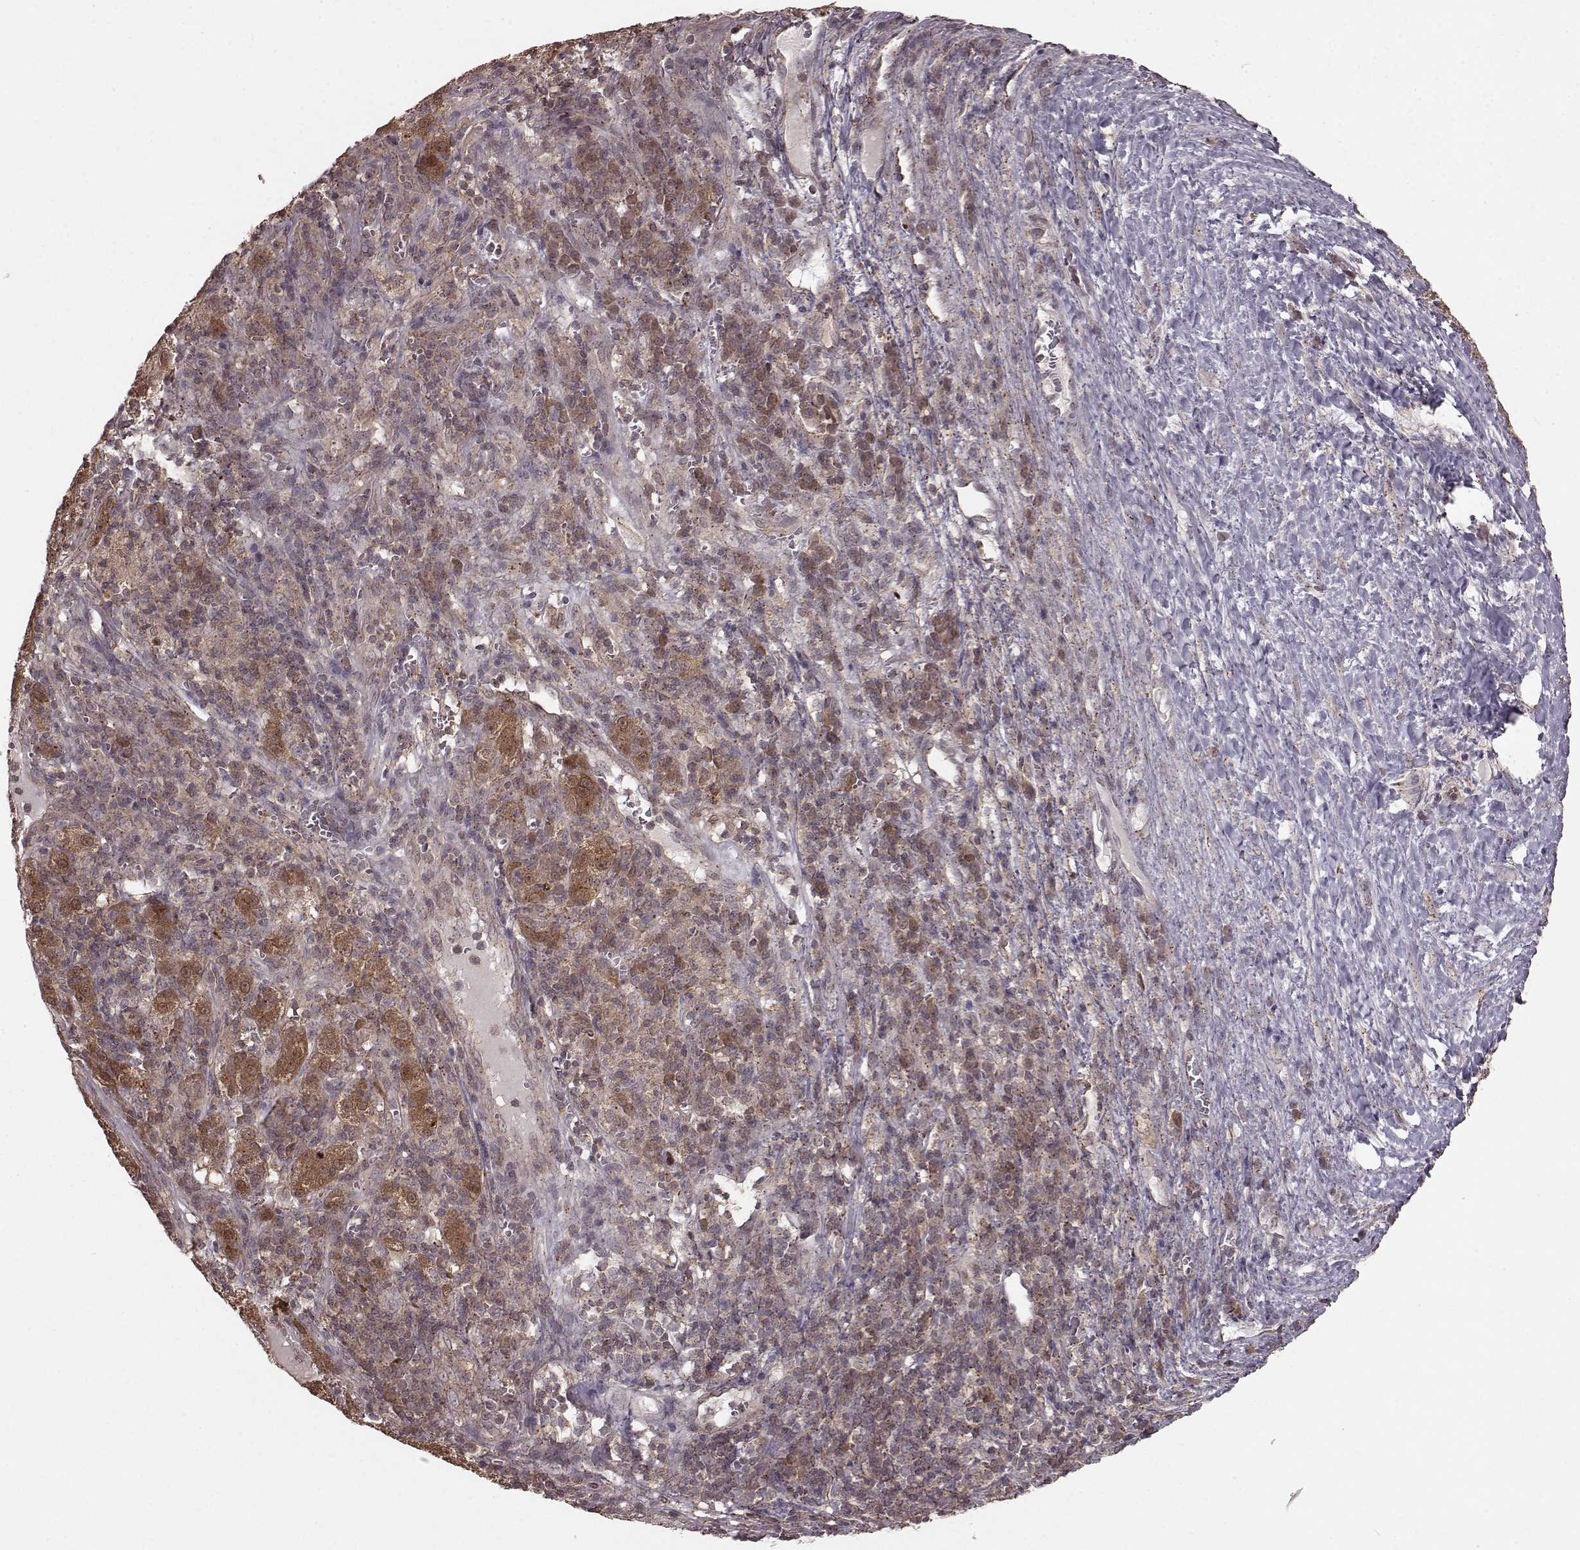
{"staining": {"intensity": "moderate", "quantity": ">75%", "location": "cytoplasmic/membranous,nuclear"}, "tissue": "liver cancer", "cell_type": "Tumor cells", "image_type": "cancer", "snomed": [{"axis": "morphology", "description": "Carcinoma, Hepatocellular, NOS"}, {"axis": "topography", "description": "Liver"}], "caption": "Human liver hepatocellular carcinoma stained for a protein (brown) demonstrates moderate cytoplasmic/membranous and nuclear positive staining in approximately >75% of tumor cells.", "gene": "GSS", "patient": {"sex": "female", "age": 60}}